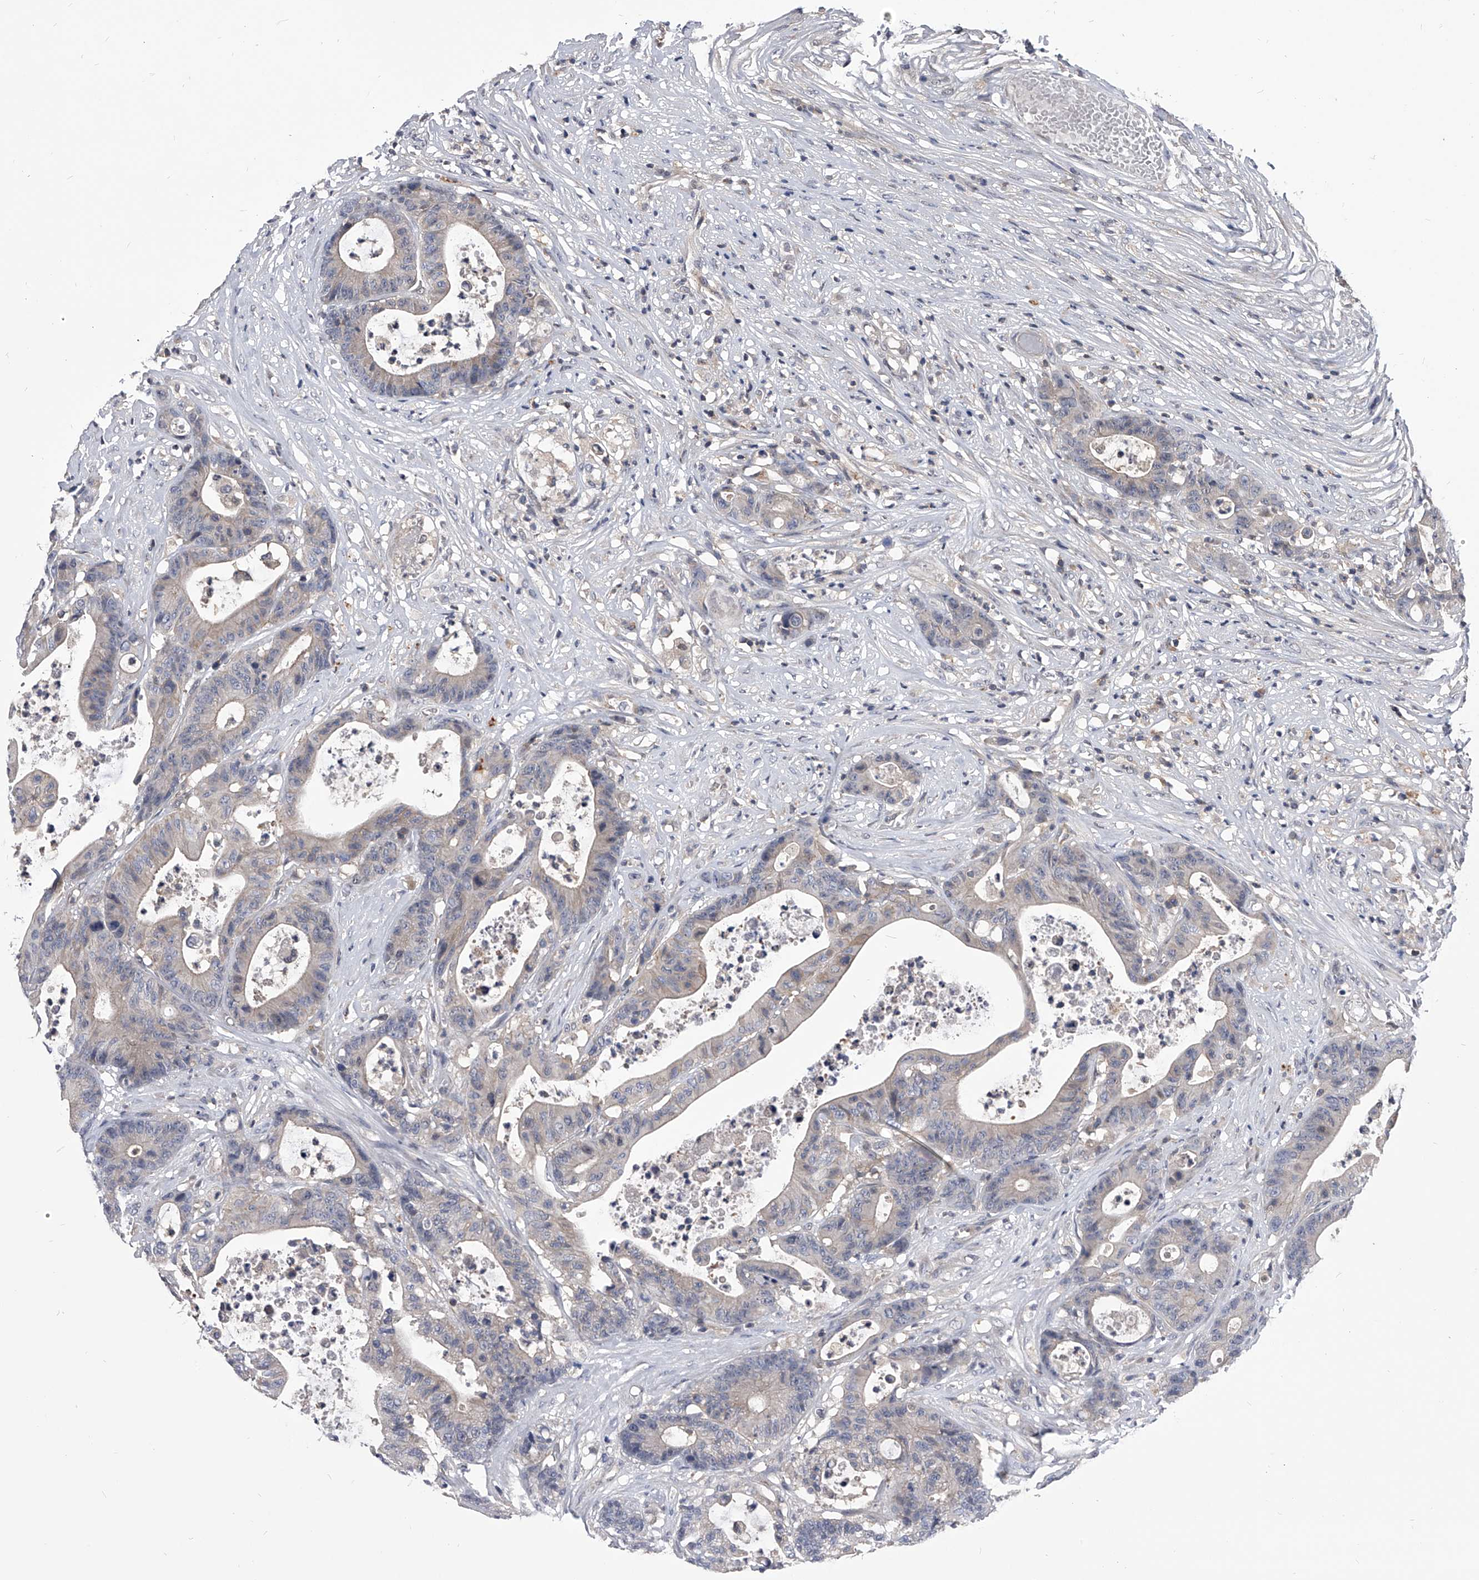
{"staining": {"intensity": "negative", "quantity": "none", "location": "none"}, "tissue": "colorectal cancer", "cell_type": "Tumor cells", "image_type": "cancer", "snomed": [{"axis": "morphology", "description": "Adenocarcinoma, NOS"}, {"axis": "topography", "description": "Colon"}], "caption": "The histopathology image shows no staining of tumor cells in colorectal cancer.", "gene": "PAN3", "patient": {"sex": "female", "age": 84}}